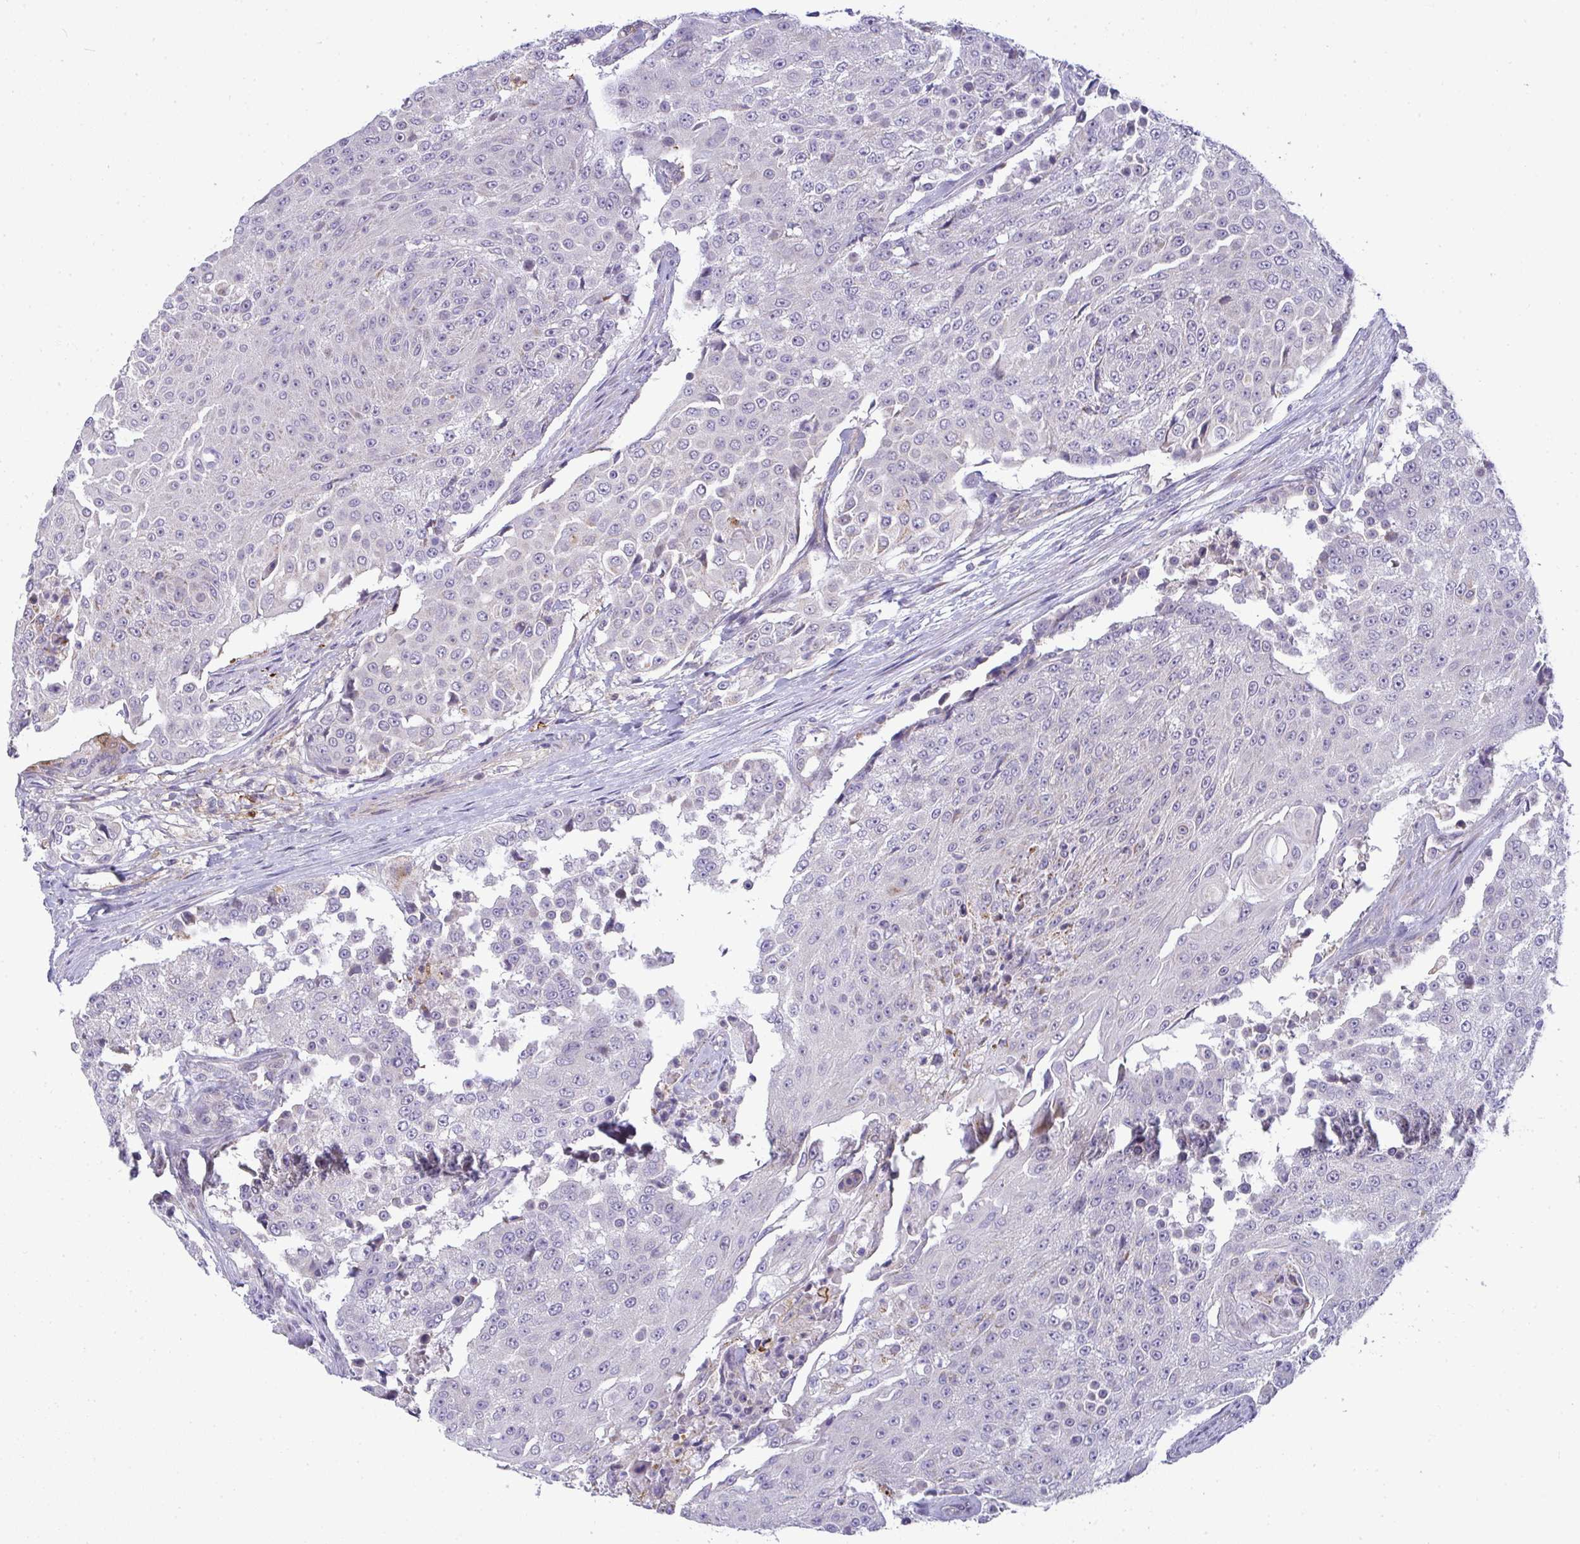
{"staining": {"intensity": "negative", "quantity": "none", "location": "none"}, "tissue": "urothelial cancer", "cell_type": "Tumor cells", "image_type": "cancer", "snomed": [{"axis": "morphology", "description": "Urothelial carcinoma, High grade"}, {"axis": "topography", "description": "Urinary bladder"}], "caption": "Urothelial cancer was stained to show a protein in brown. There is no significant expression in tumor cells.", "gene": "SRRM4", "patient": {"sex": "female", "age": 63}}